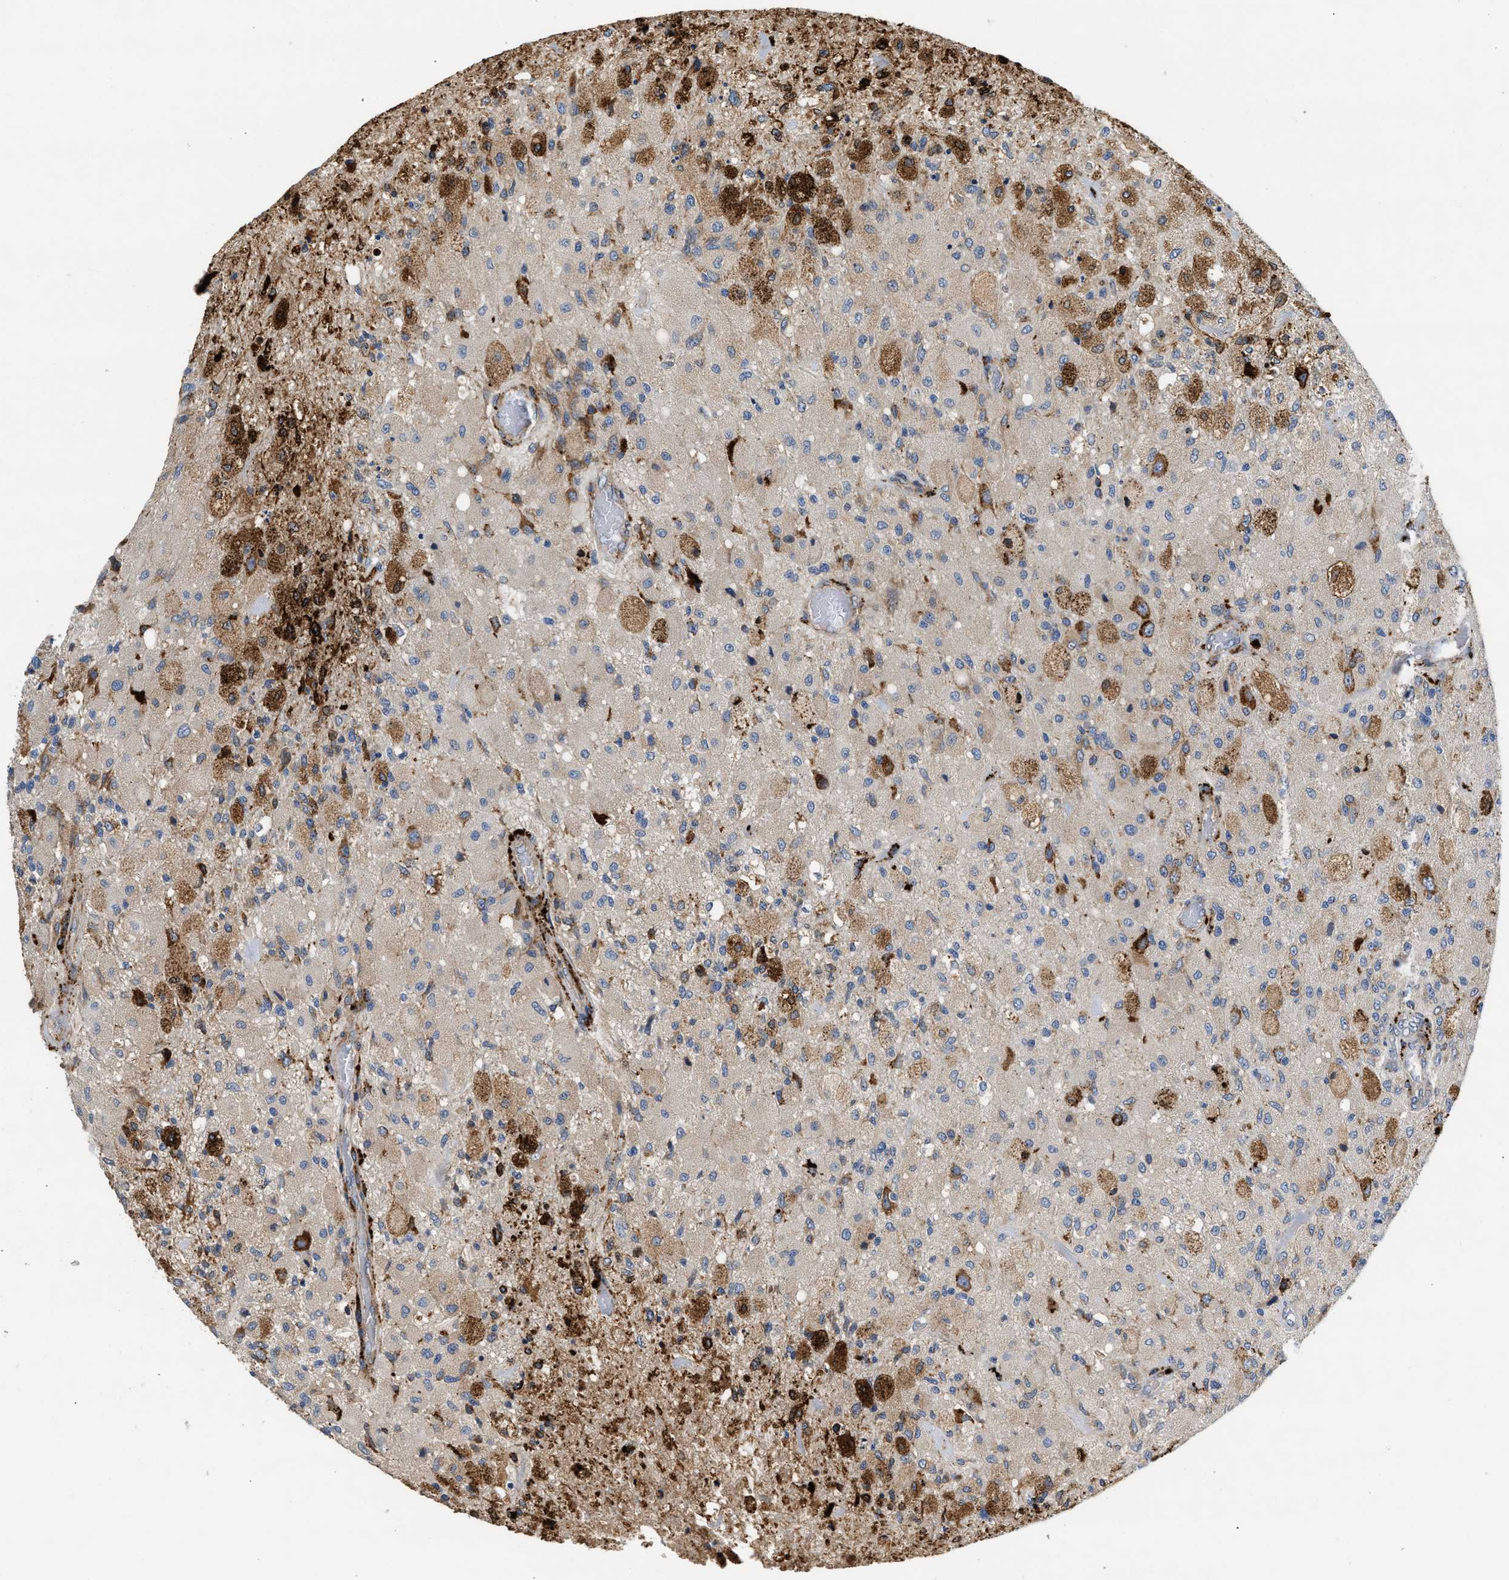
{"staining": {"intensity": "strong", "quantity": "<25%", "location": "cytoplasmic/membranous"}, "tissue": "glioma", "cell_type": "Tumor cells", "image_type": "cancer", "snomed": [{"axis": "morphology", "description": "Normal tissue, NOS"}, {"axis": "morphology", "description": "Glioma, malignant, High grade"}, {"axis": "topography", "description": "Cerebral cortex"}], "caption": "IHC image of human glioma stained for a protein (brown), which shows medium levels of strong cytoplasmic/membranous expression in approximately <25% of tumor cells.", "gene": "AMZ1", "patient": {"sex": "male", "age": 77}}